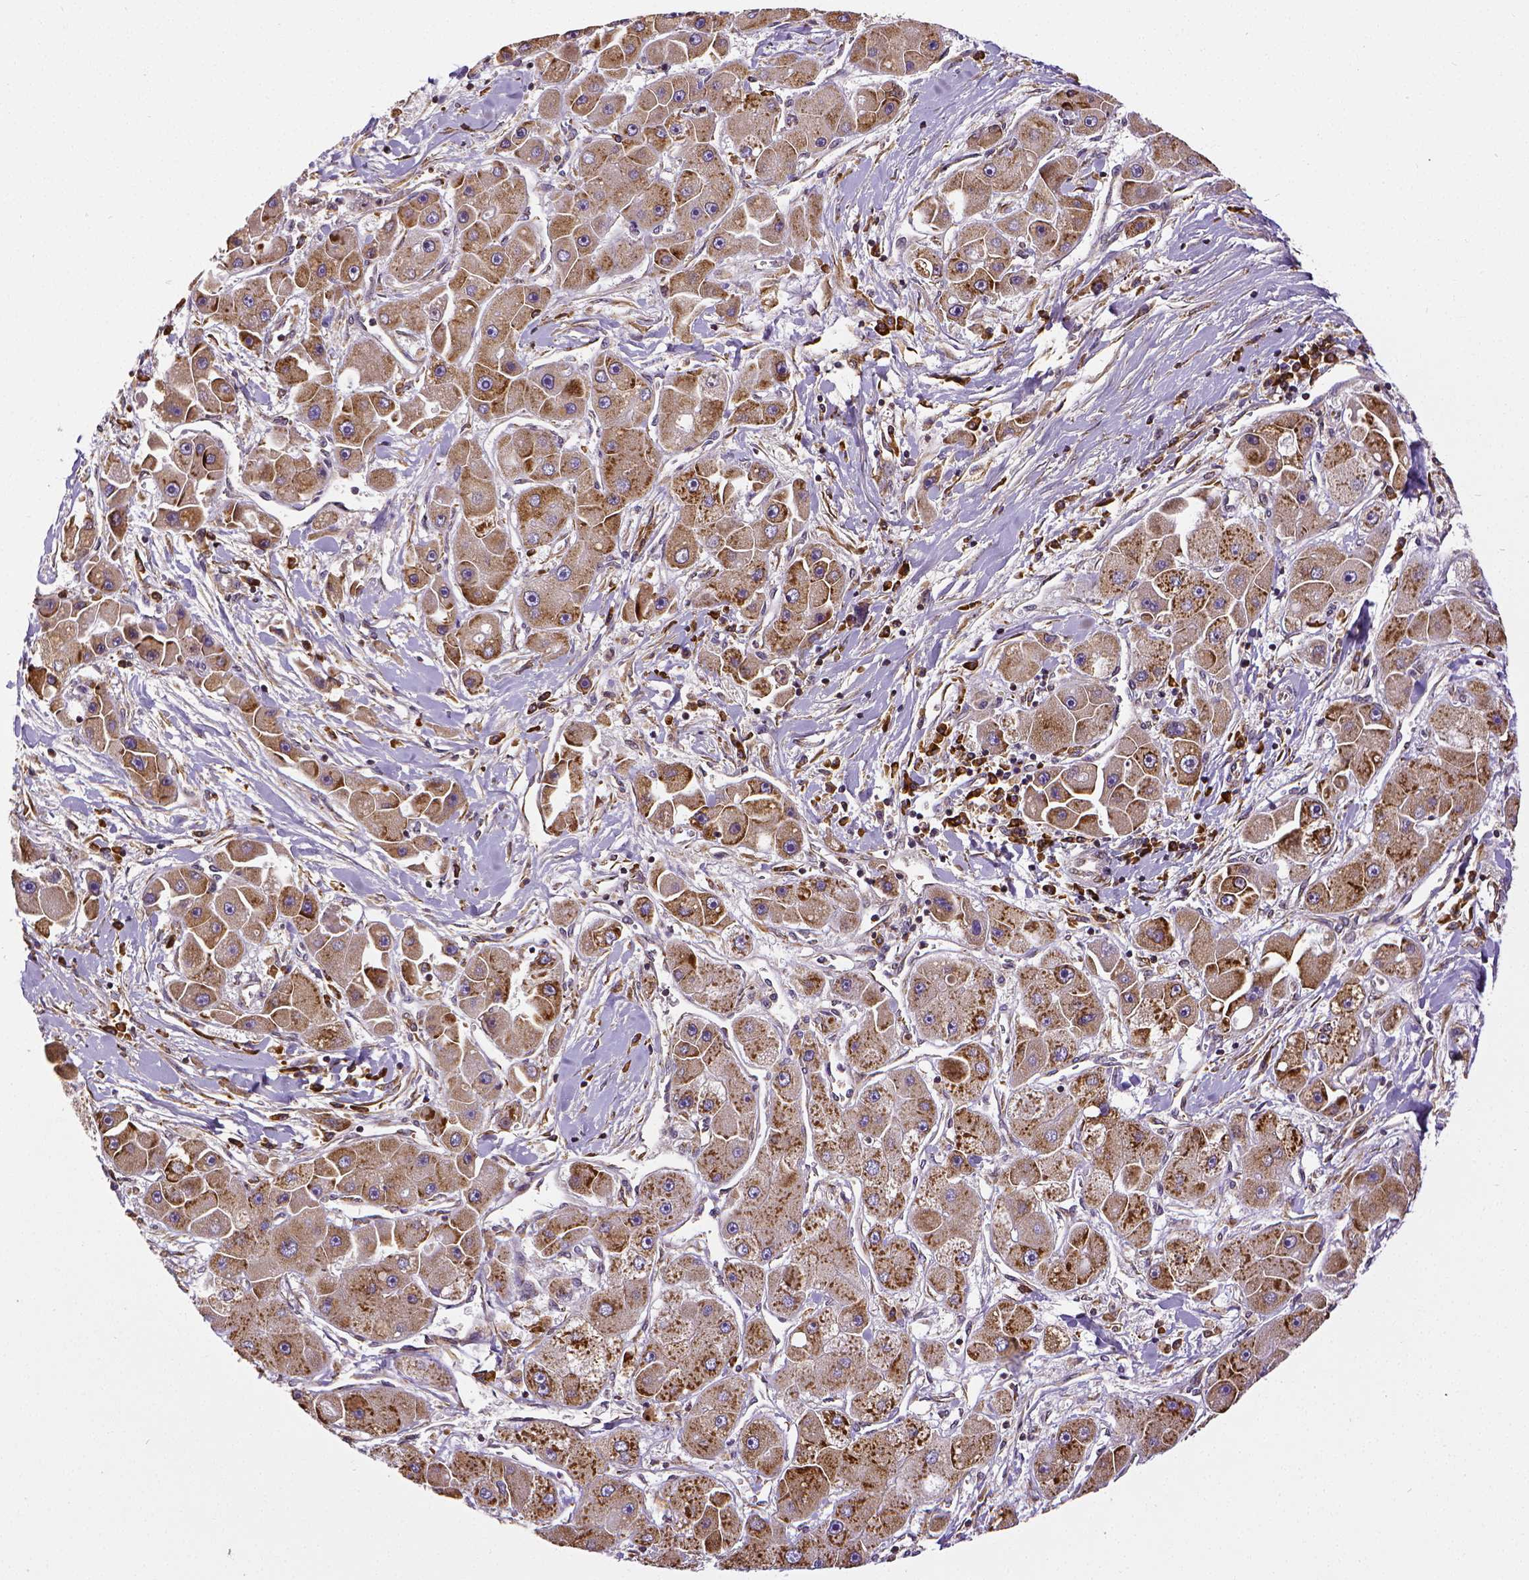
{"staining": {"intensity": "moderate", "quantity": ">75%", "location": "cytoplasmic/membranous"}, "tissue": "liver cancer", "cell_type": "Tumor cells", "image_type": "cancer", "snomed": [{"axis": "morphology", "description": "Carcinoma, Hepatocellular, NOS"}, {"axis": "topography", "description": "Liver"}], "caption": "Protein analysis of liver cancer (hepatocellular carcinoma) tissue demonstrates moderate cytoplasmic/membranous positivity in about >75% of tumor cells. (DAB (3,3'-diaminobenzidine) = brown stain, brightfield microscopy at high magnification).", "gene": "MTDH", "patient": {"sex": "male", "age": 24}}